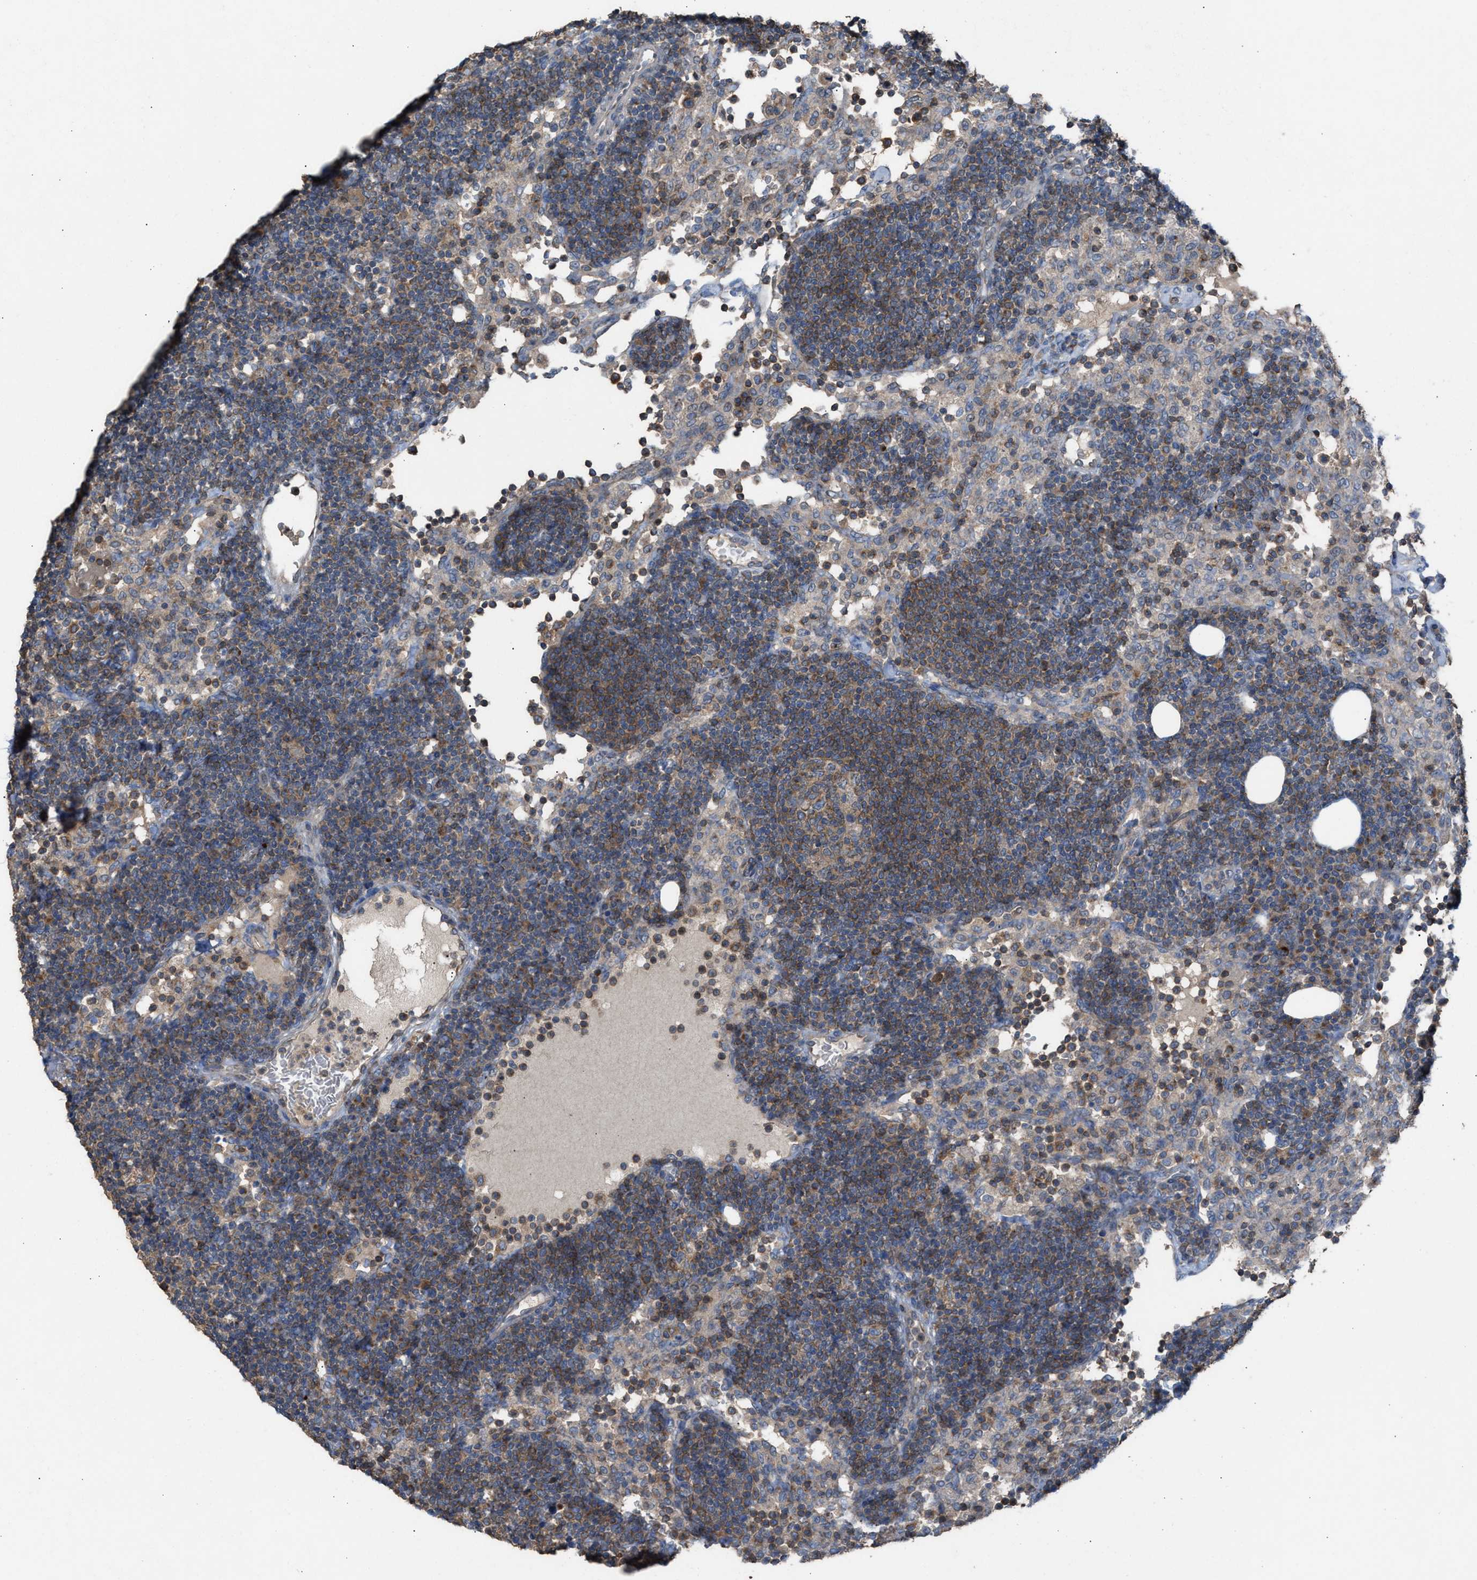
{"staining": {"intensity": "weak", "quantity": ">75%", "location": "cytoplasmic/membranous"}, "tissue": "lymph node", "cell_type": "Germinal center cells", "image_type": "normal", "snomed": [{"axis": "morphology", "description": "Normal tissue, NOS"}, {"axis": "morphology", "description": "Carcinoid, malignant, NOS"}, {"axis": "topography", "description": "Lymph node"}], "caption": "Germinal center cells show weak cytoplasmic/membranous expression in approximately >75% of cells in benign lymph node. (DAB (3,3'-diaminobenzidine) IHC, brown staining for protein, blue staining for nuclei).", "gene": "TPK1", "patient": {"sex": "male", "age": 47}}